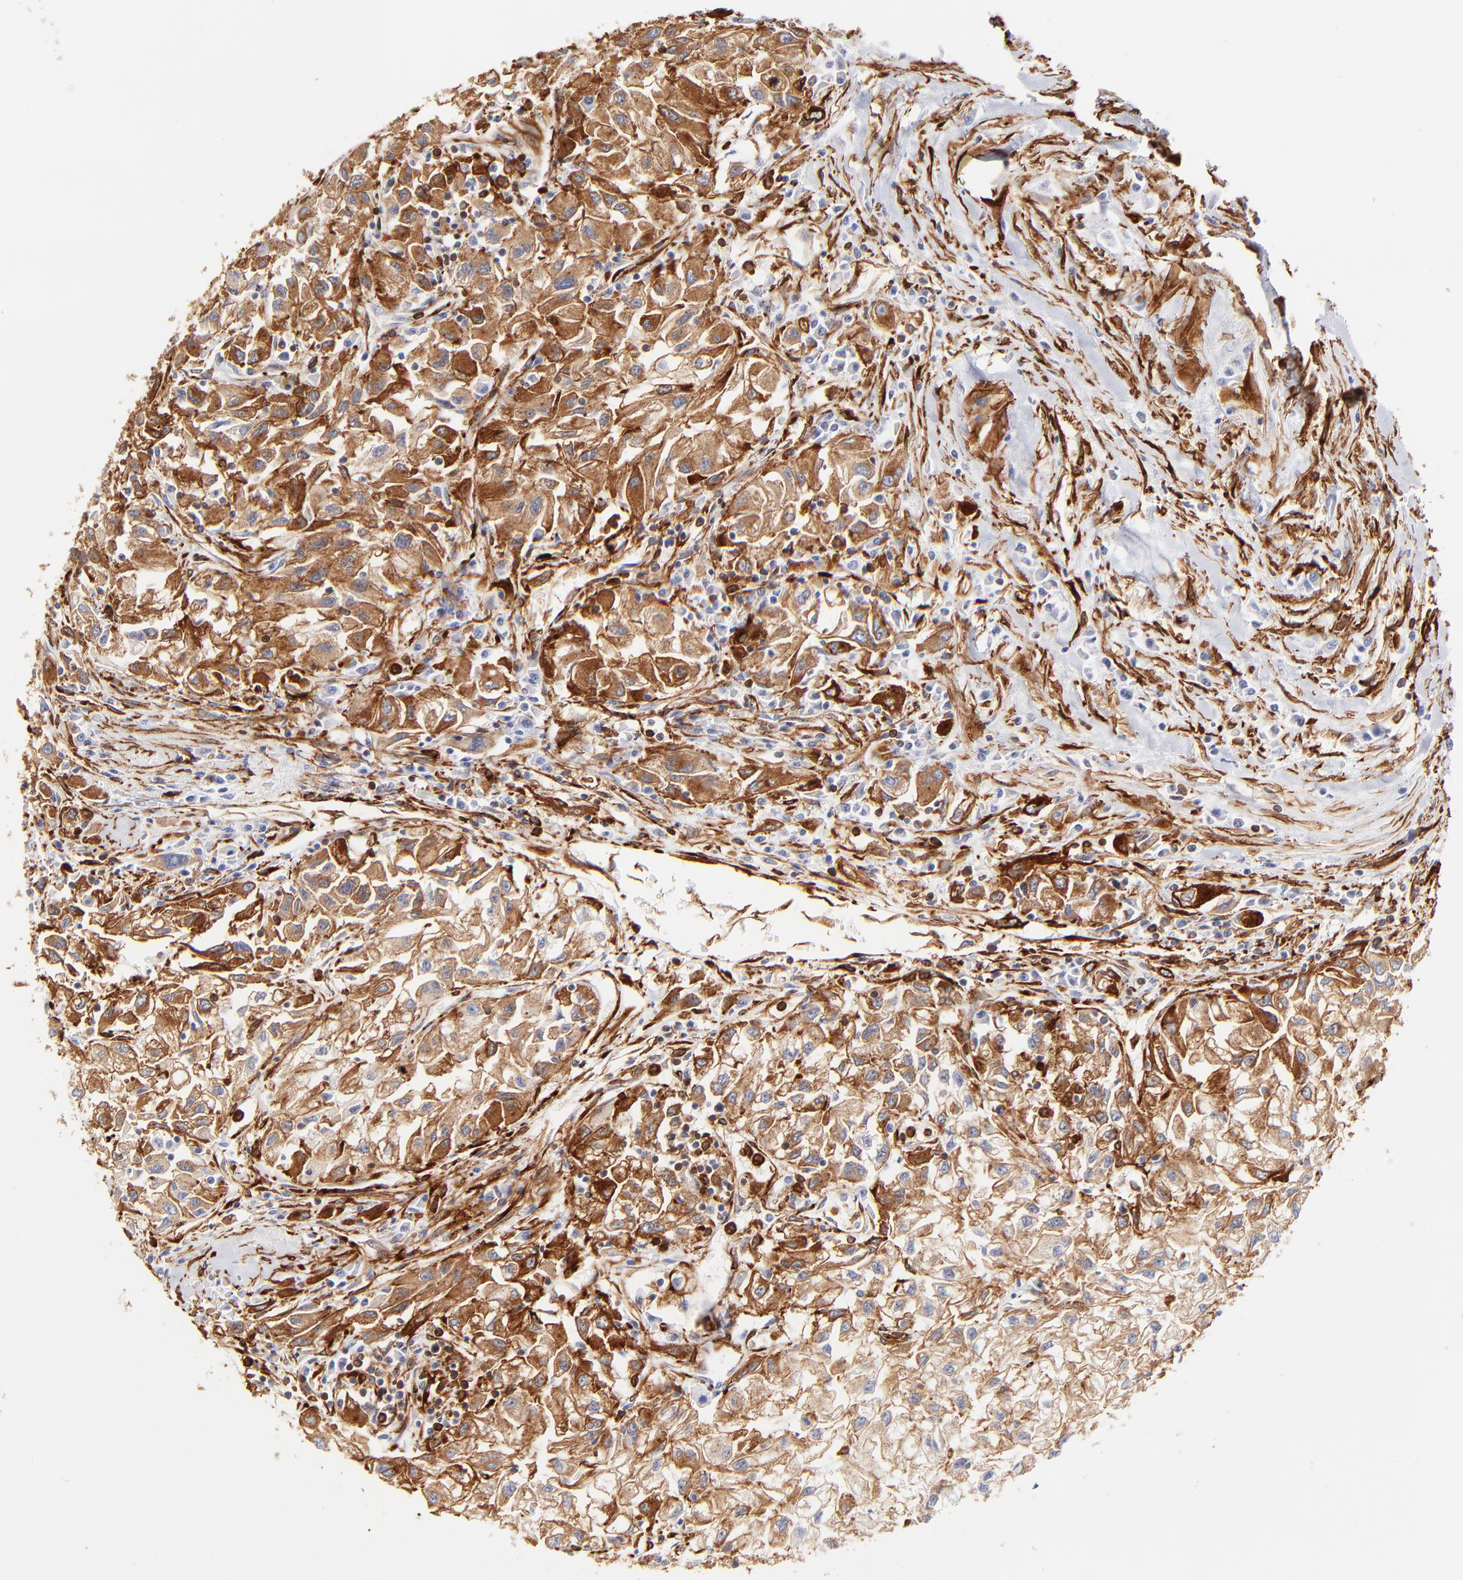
{"staining": {"intensity": "strong", "quantity": ">75%", "location": "cytoplasmic/membranous"}, "tissue": "renal cancer", "cell_type": "Tumor cells", "image_type": "cancer", "snomed": [{"axis": "morphology", "description": "Adenocarcinoma, NOS"}, {"axis": "topography", "description": "Kidney"}], "caption": "Immunohistochemical staining of human renal cancer (adenocarcinoma) reveals high levels of strong cytoplasmic/membranous staining in about >75% of tumor cells.", "gene": "FLNA", "patient": {"sex": "male", "age": 59}}